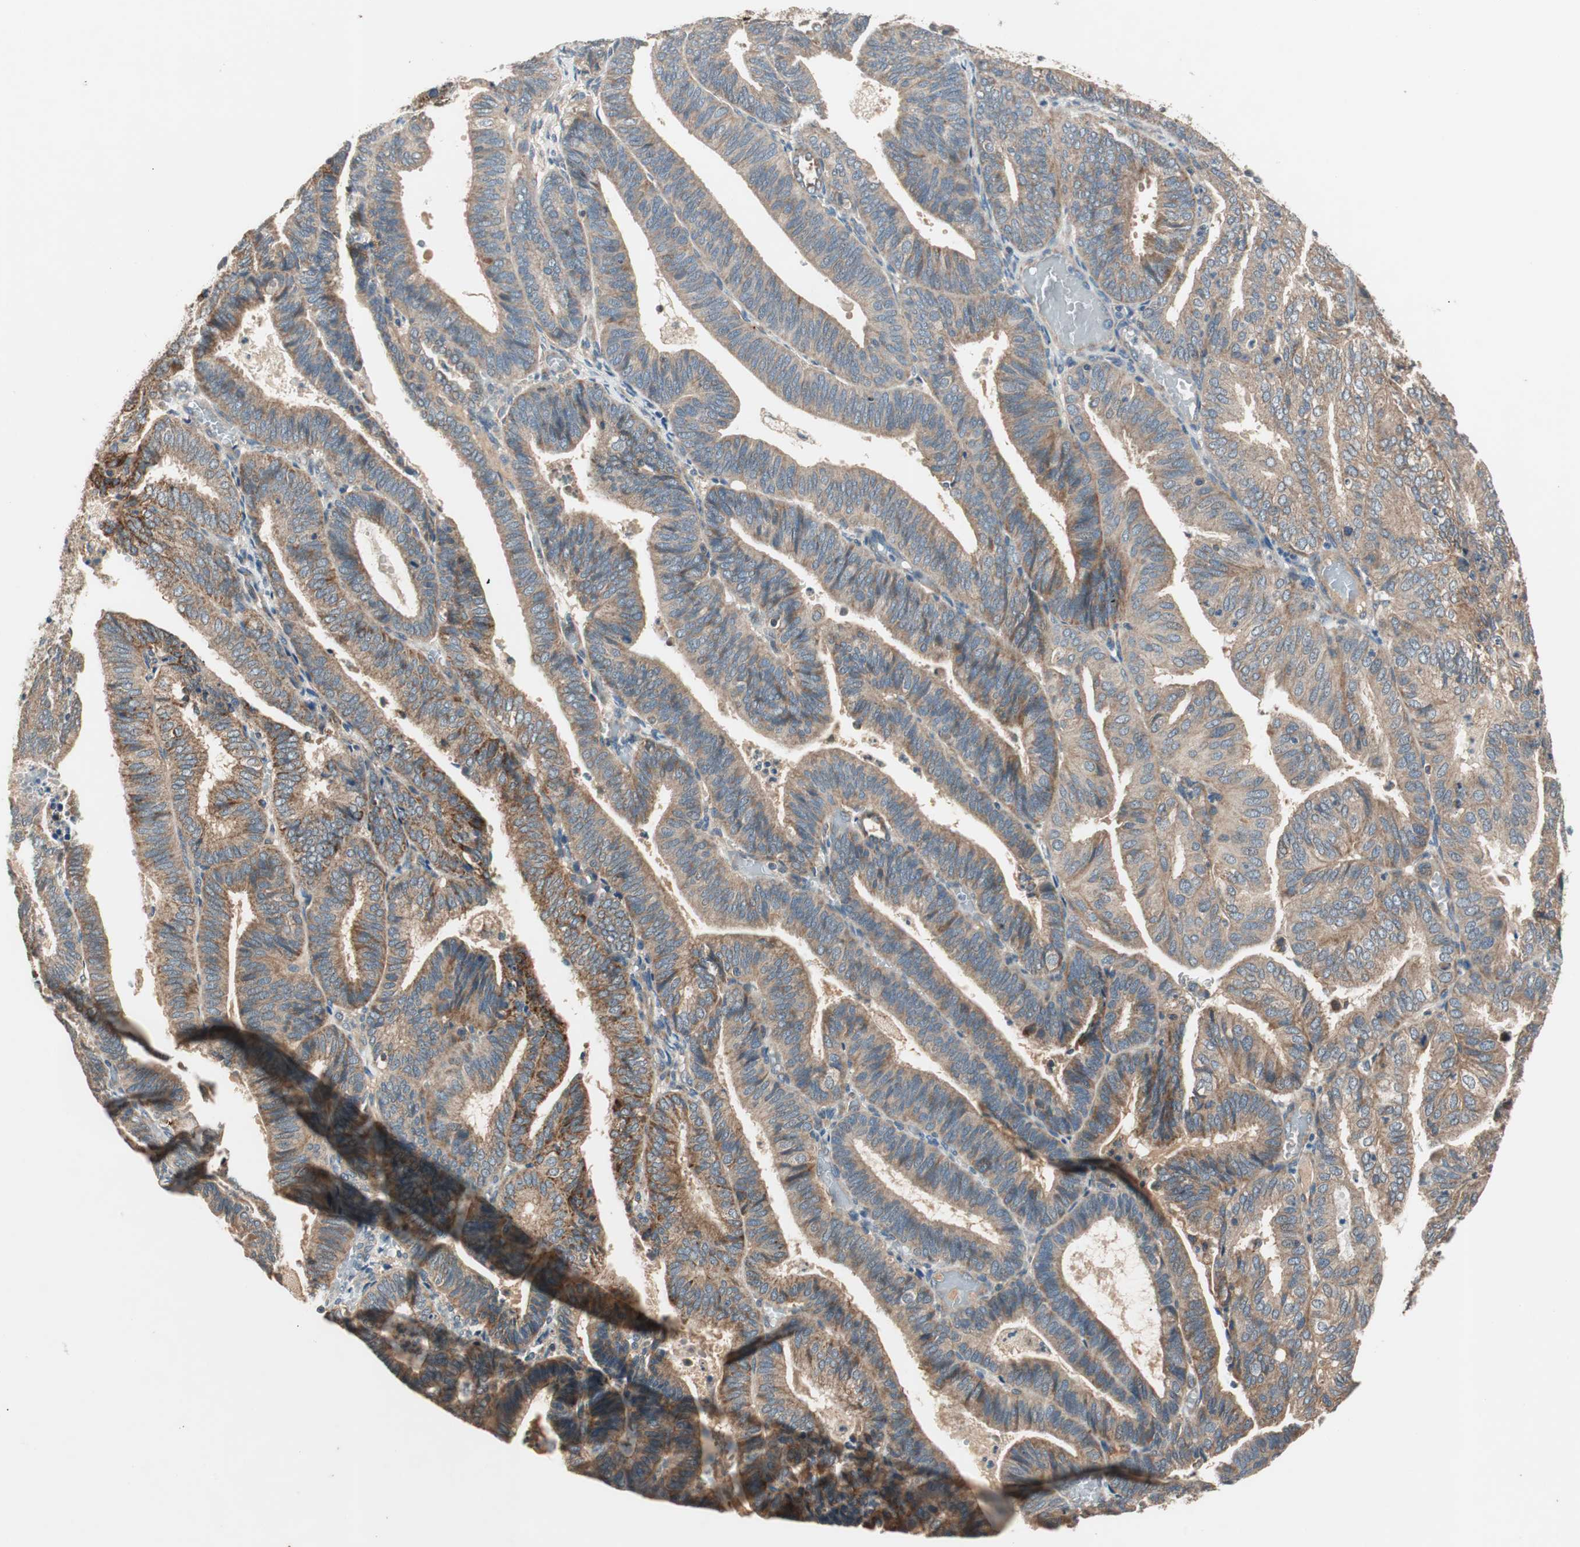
{"staining": {"intensity": "moderate", "quantity": ">75%", "location": "cytoplasmic/membranous"}, "tissue": "endometrial cancer", "cell_type": "Tumor cells", "image_type": "cancer", "snomed": [{"axis": "morphology", "description": "Adenocarcinoma, NOS"}, {"axis": "topography", "description": "Uterus"}], "caption": "Approximately >75% of tumor cells in human adenocarcinoma (endometrial) reveal moderate cytoplasmic/membranous protein staining as visualized by brown immunohistochemical staining.", "gene": "HPN", "patient": {"sex": "female", "age": 60}}